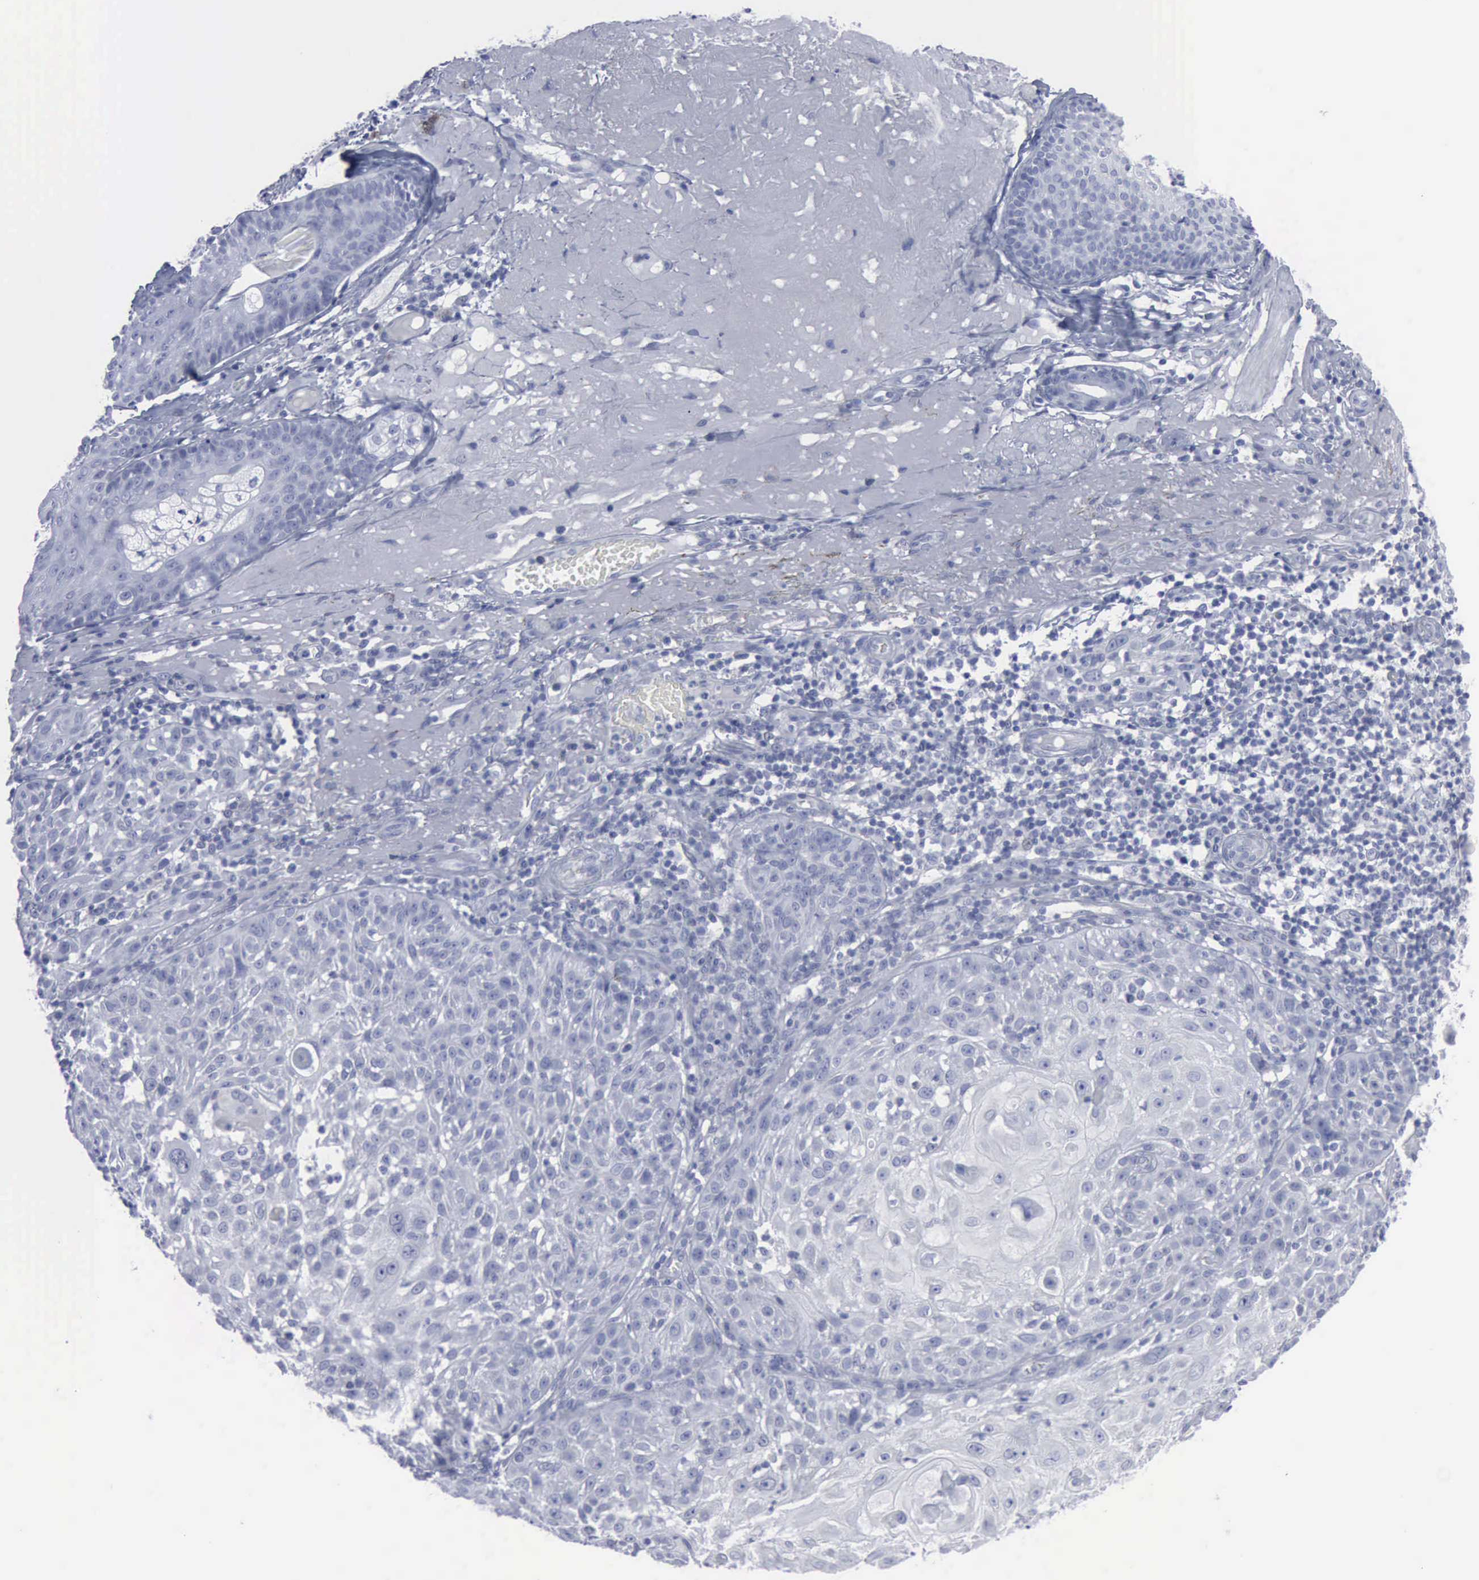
{"staining": {"intensity": "negative", "quantity": "none", "location": "none"}, "tissue": "skin cancer", "cell_type": "Tumor cells", "image_type": "cancer", "snomed": [{"axis": "morphology", "description": "Squamous cell carcinoma, NOS"}, {"axis": "topography", "description": "Skin"}], "caption": "Immunohistochemistry (IHC) histopathology image of neoplastic tissue: skin cancer stained with DAB reveals no significant protein positivity in tumor cells. (DAB immunohistochemistry with hematoxylin counter stain).", "gene": "VCAM1", "patient": {"sex": "female", "age": 89}}